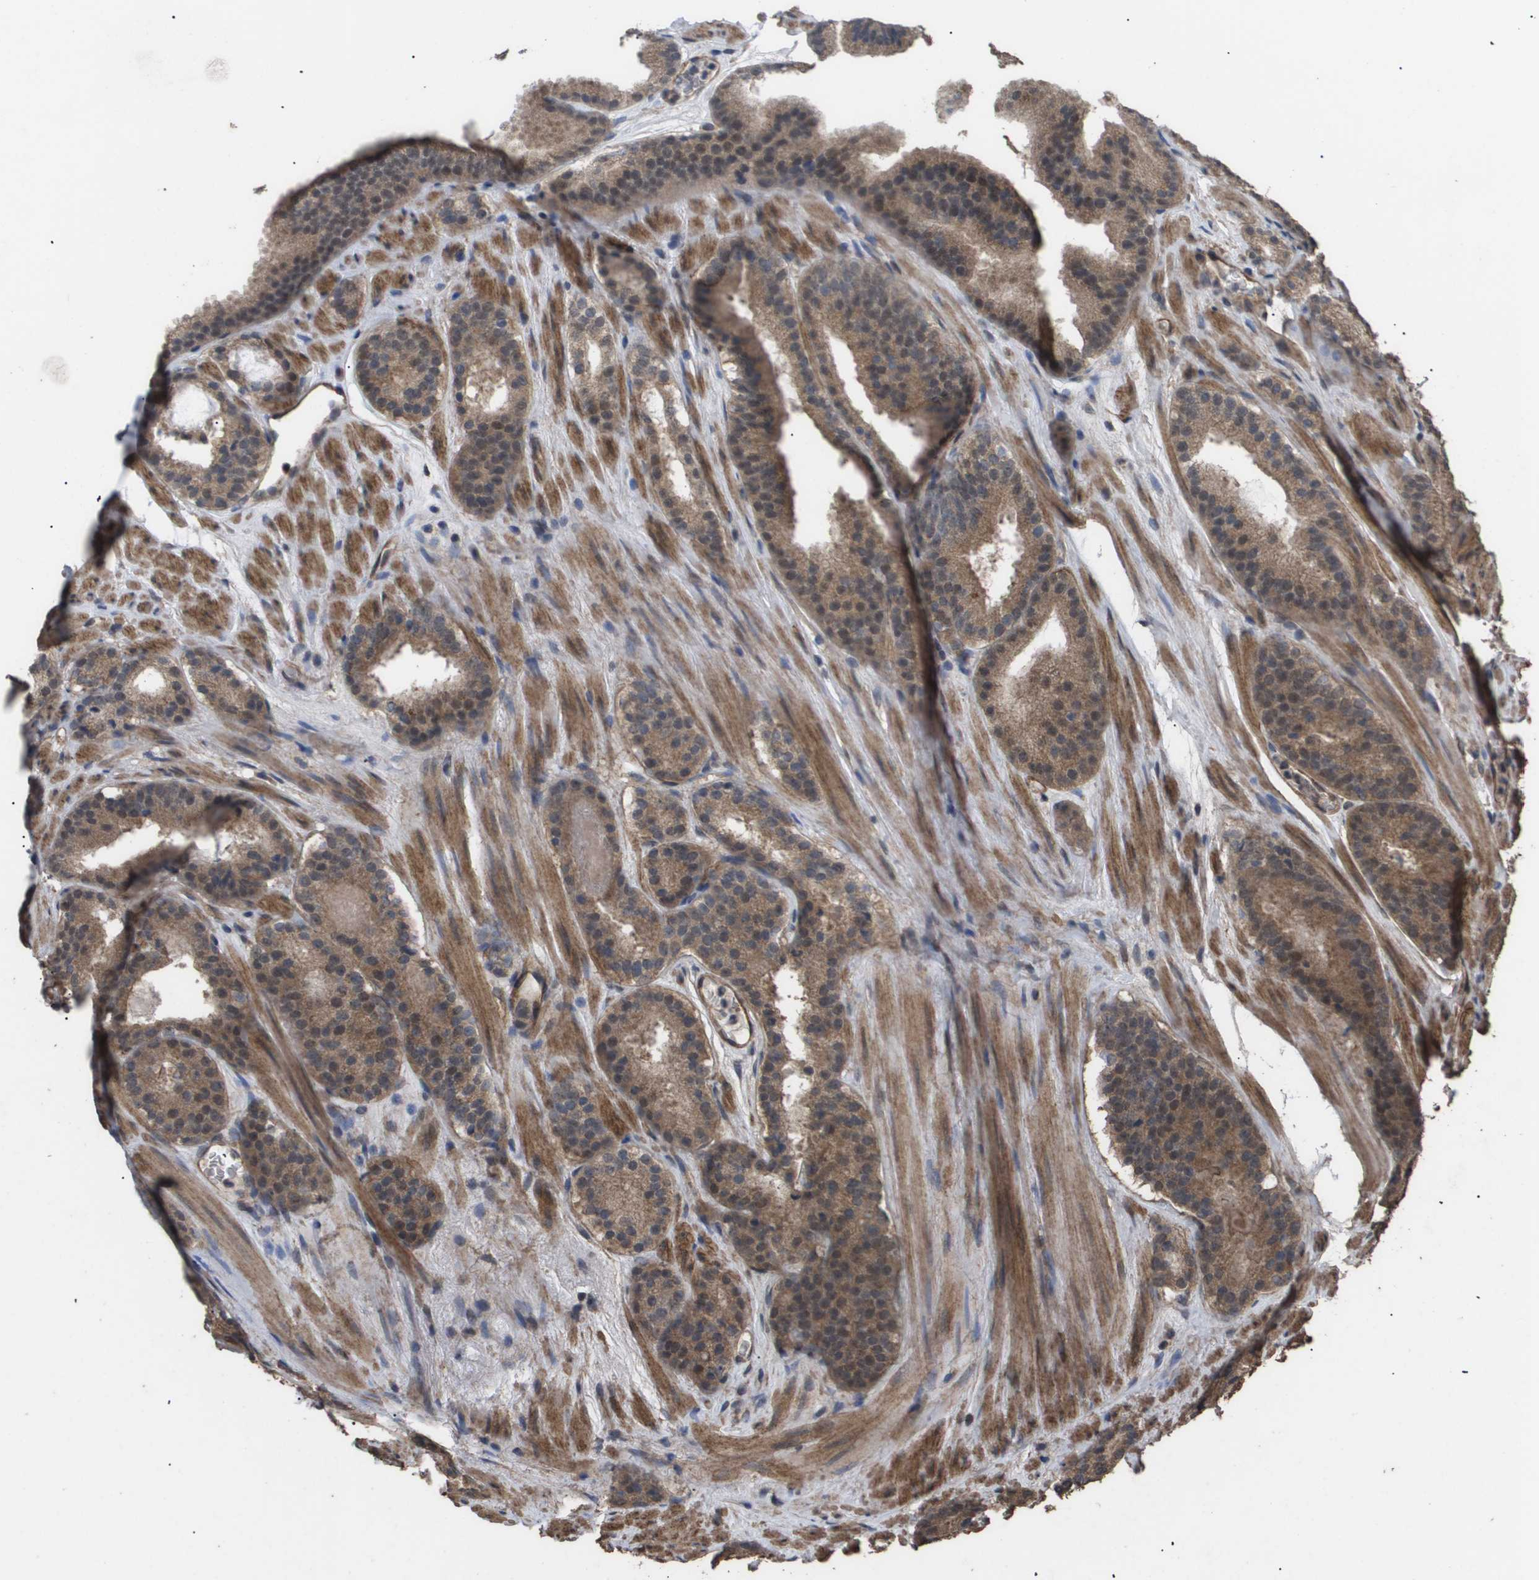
{"staining": {"intensity": "moderate", "quantity": ">75%", "location": "cytoplasmic/membranous"}, "tissue": "prostate cancer", "cell_type": "Tumor cells", "image_type": "cancer", "snomed": [{"axis": "morphology", "description": "Adenocarcinoma, Low grade"}, {"axis": "topography", "description": "Prostate"}], "caption": "The photomicrograph displays immunohistochemical staining of low-grade adenocarcinoma (prostate). There is moderate cytoplasmic/membranous positivity is appreciated in approximately >75% of tumor cells.", "gene": "CUL5", "patient": {"sex": "male", "age": 69}}